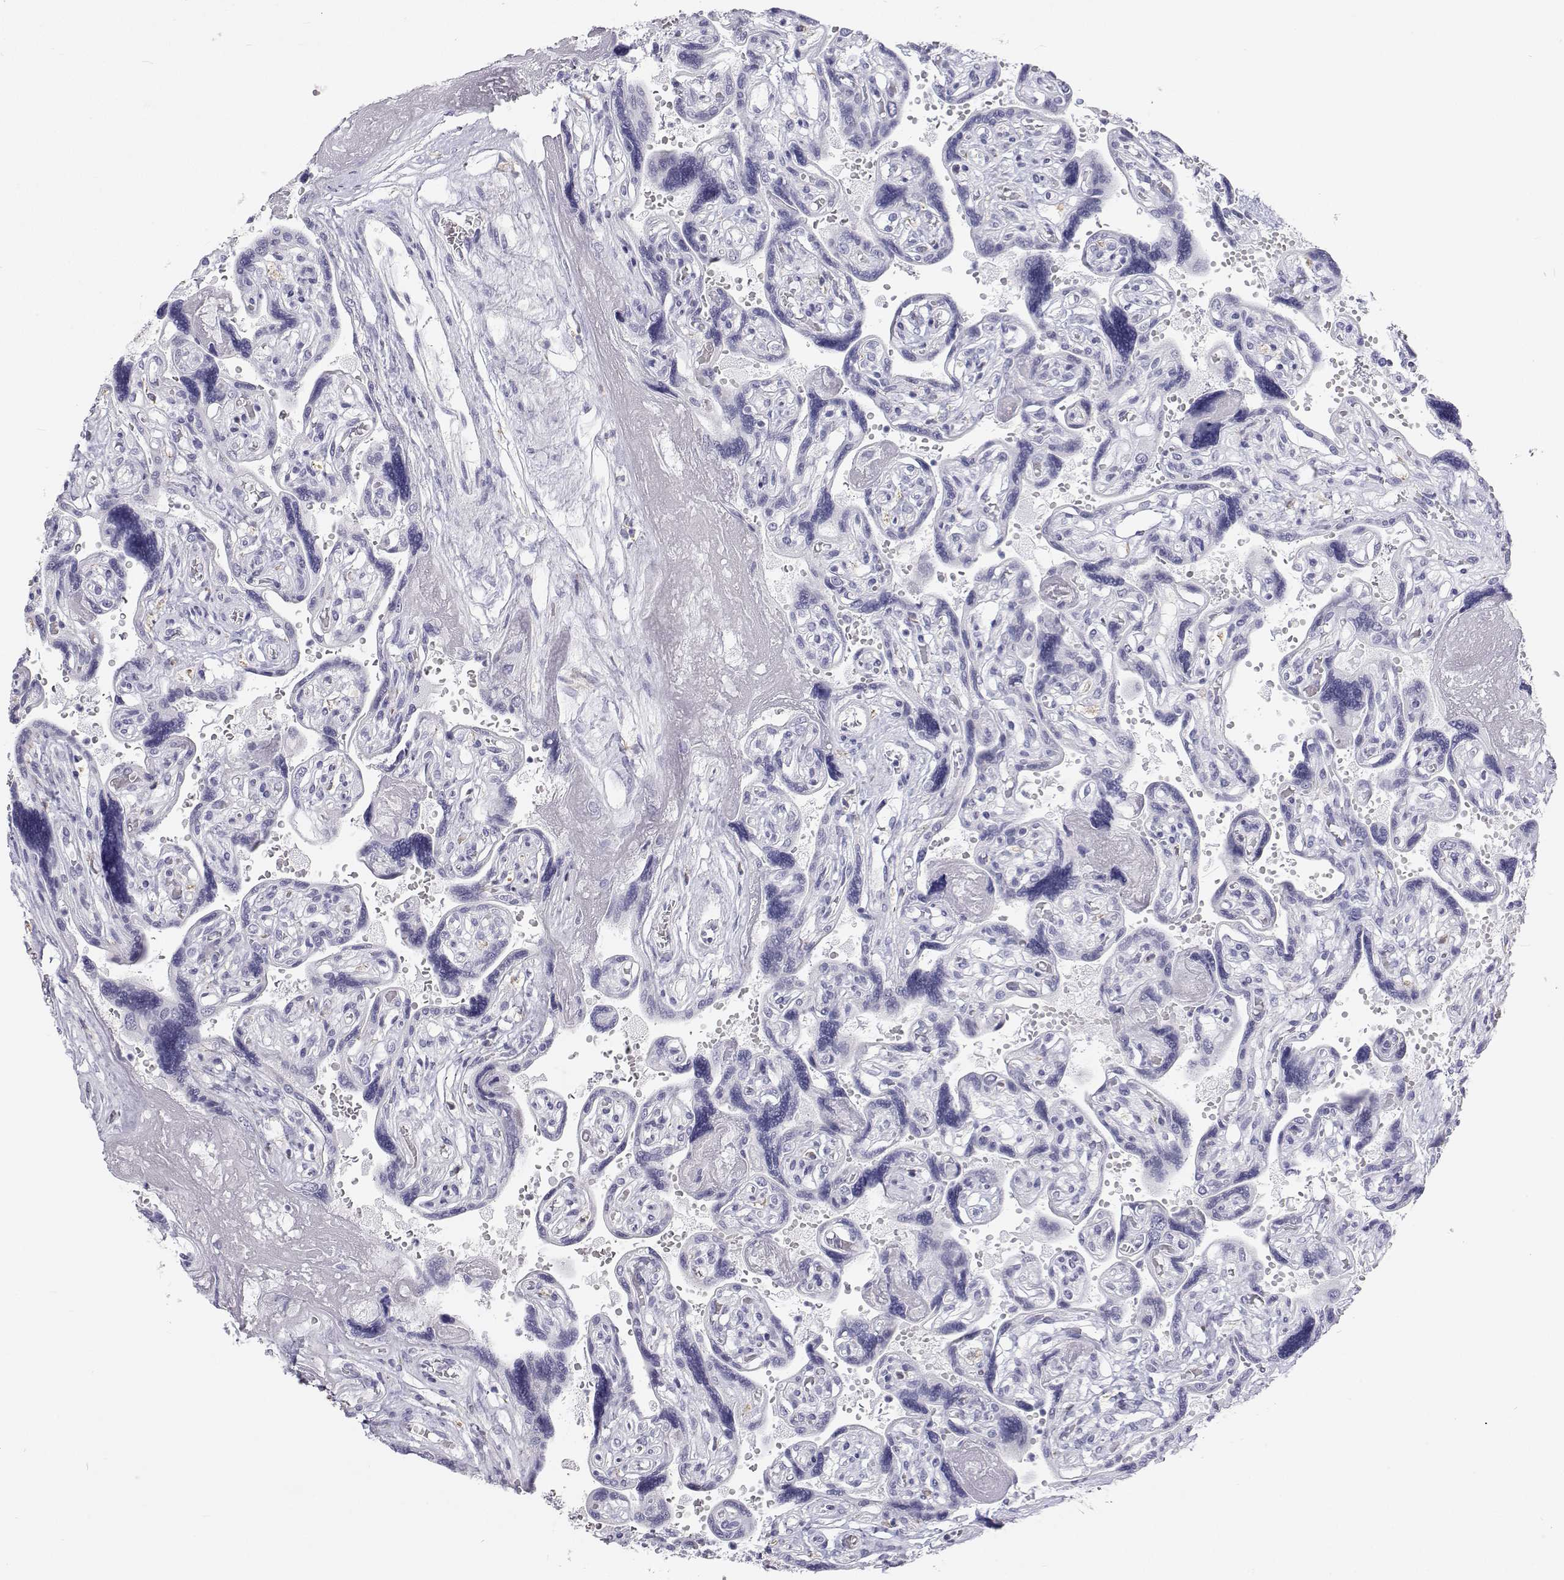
{"staining": {"intensity": "negative", "quantity": "none", "location": "none"}, "tissue": "placenta", "cell_type": "Decidual cells", "image_type": "normal", "snomed": [{"axis": "morphology", "description": "Normal tissue, NOS"}, {"axis": "topography", "description": "Placenta"}], "caption": "An image of human placenta is negative for staining in decidual cells. (Brightfield microscopy of DAB (3,3'-diaminobenzidine) immunohistochemistry (IHC) at high magnification).", "gene": "TTN", "patient": {"sex": "female", "age": 32}}